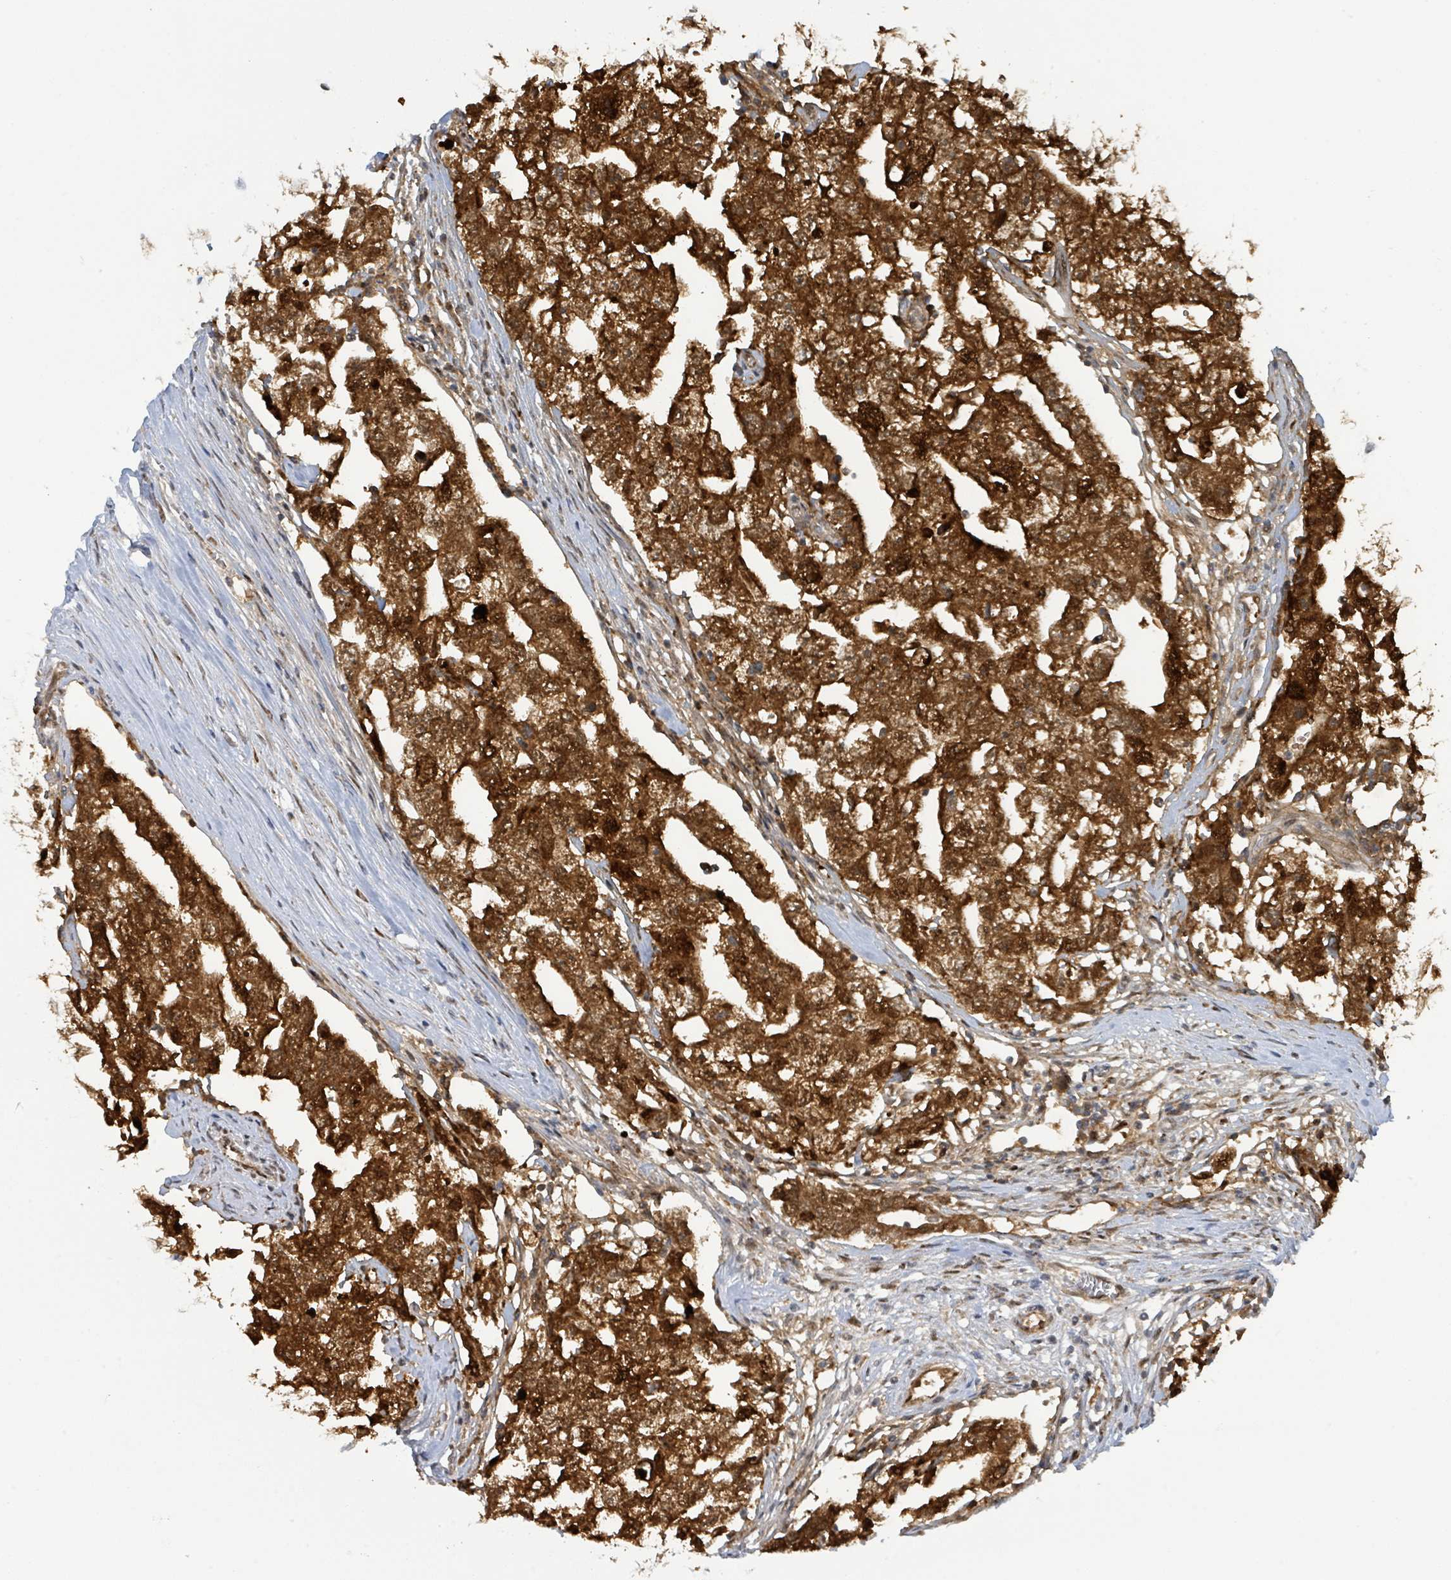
{"staining": {"intensity": "strong", "quantity": ">75%", "location": "cytoplasmic/membranous,nuclear"}, "tissue": "testis cancer", "cell_type": "Tumor cells", "image_type": "cancer", "snomed": [{"axis": "morphology", "description": "Carcinoma, Embryonal, NOS"}, {"axis": "topography", "description": "Testis"}], "caption": "A micrograph of testis cancer (embryonal carcinoma) stained for a protein demonstrates strong cytoplasmic/membranous and nuclear brown staining in tumor cells. (DAB = brown stain, brightfield microscopy at high magnification).", "gene": "PSMB7", "patient": {"sex": "male", "age": 22}}